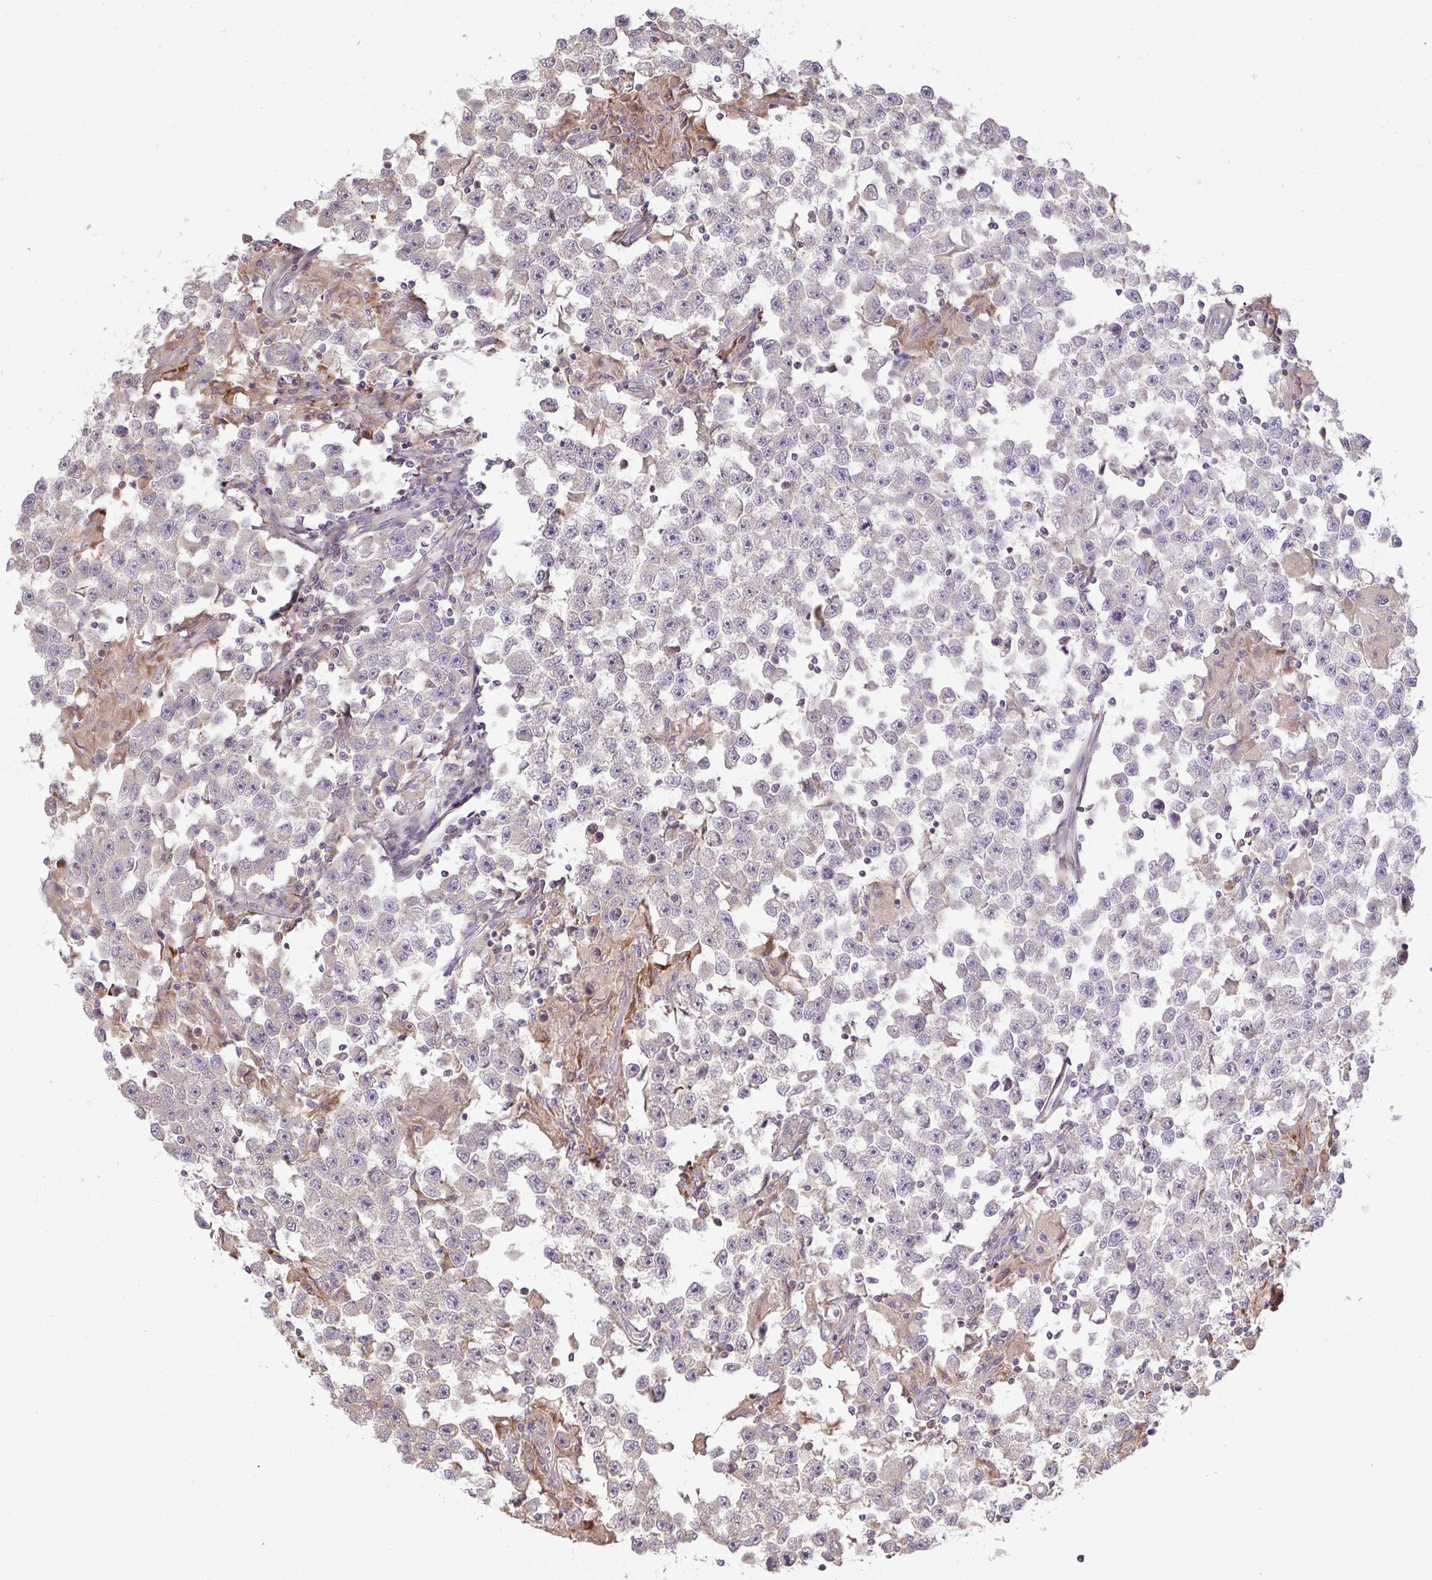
{"staining": {"intensity": "negative", "quantity": "none", "location": "none"}, "tissue": "testis cancer", "cell_type": "Tumor cells", "image_type": "cancer", "snomed": [{"axis": "morphology", "description": "Seminoma, NOS"}, {"axis": "topography", "description": "Testis"}], "caption": "Tumor cells are negative for brown protein staining in testis seminoma.", "gene": "GRID2", "patient": {"sex": "male", "age": 33}}